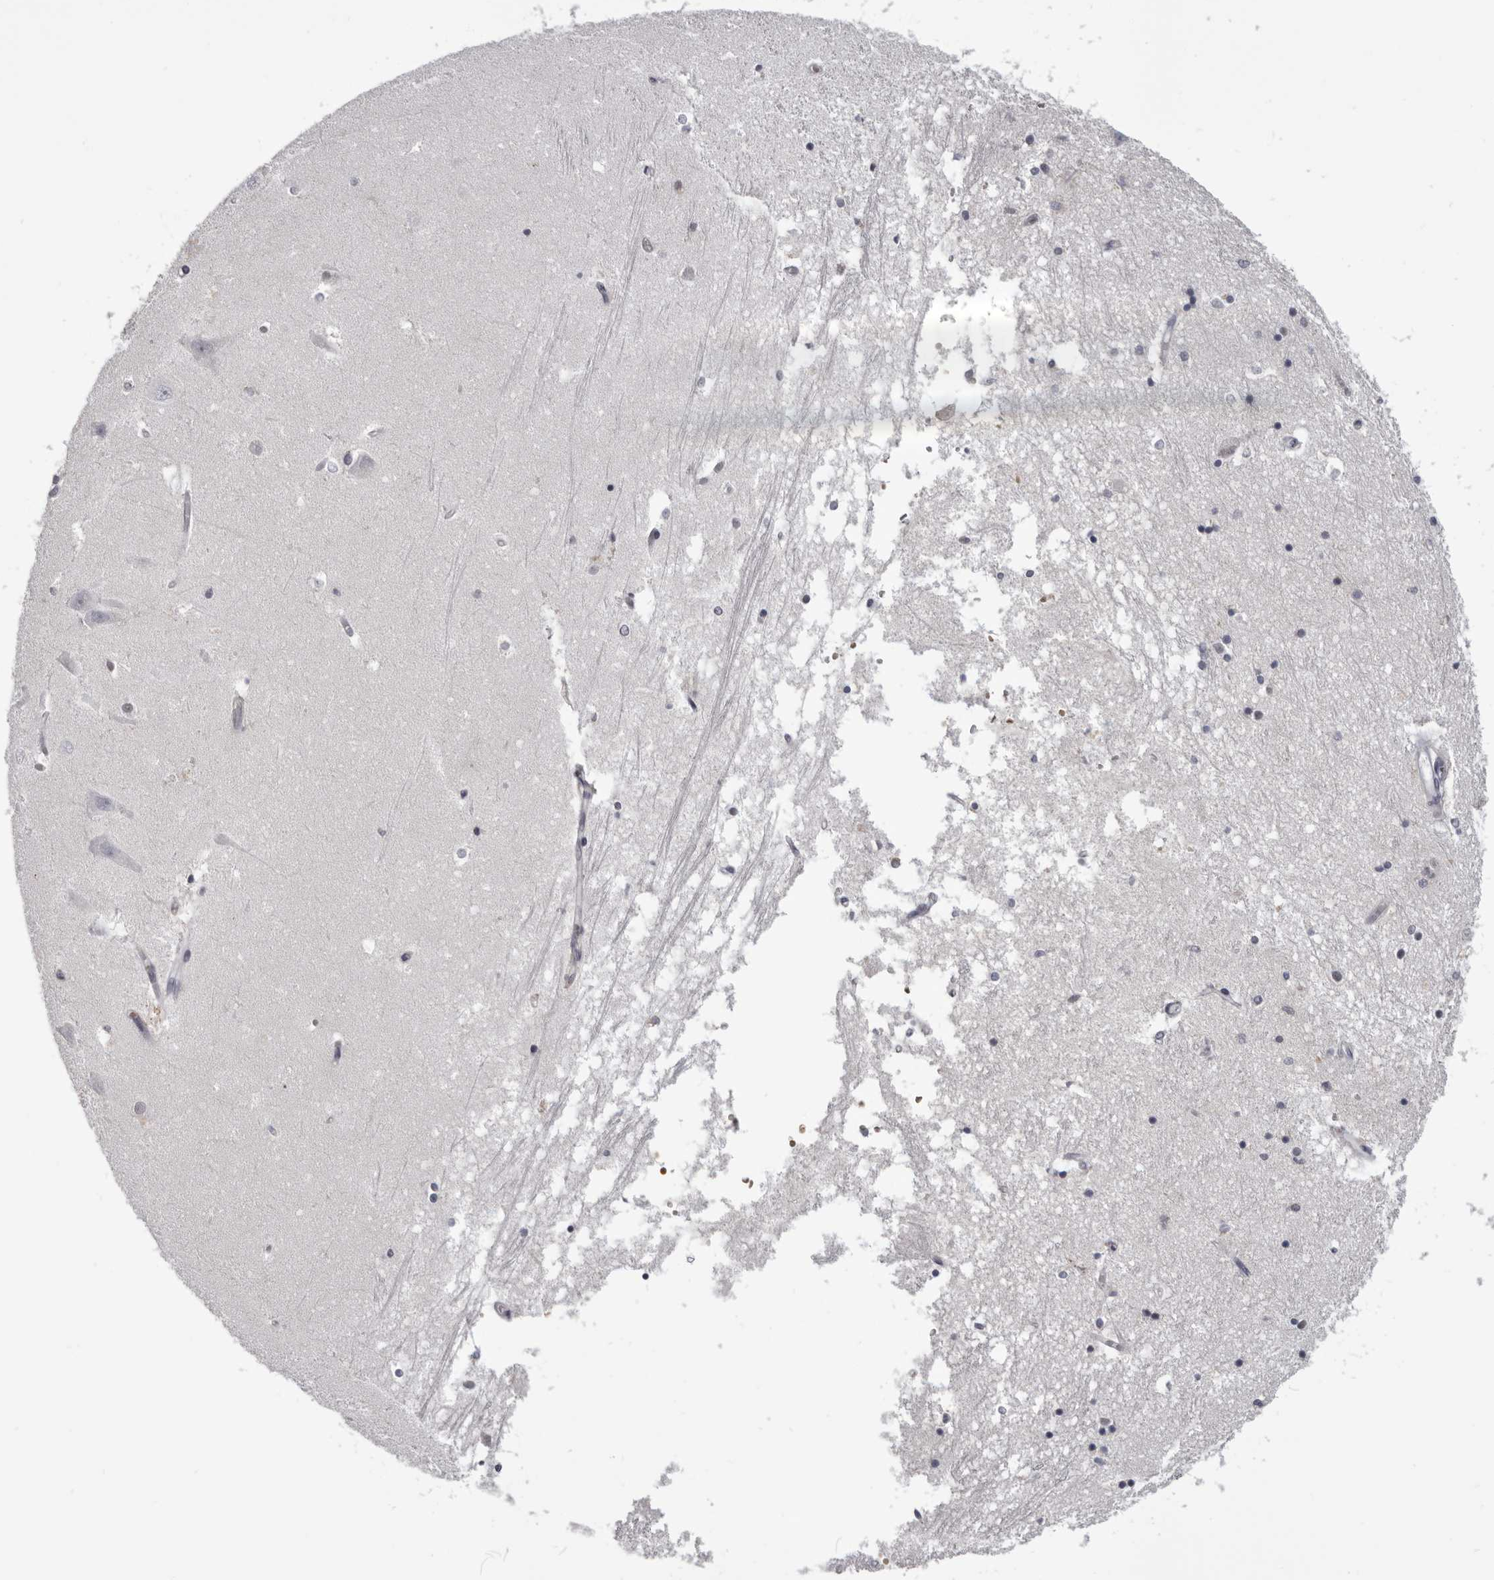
{"staining": {"intensity": "negative", "quantity": "none", "location": "none"}, "tissue": "hippocampus", "cell_type": "Glial cells", "image_type": "normal", "snomed": [{"axis": "morphology", "description": "Normal tissue, NOS"}, {"axis": "topography", "description": "Hippocampus"}], "caption": "Hippocampus stained for a protein using immunohistochemistry (IHC) shows no staining glial cells.", "gene": "CGN", "patient": {"sex": "male", "age": 45}}